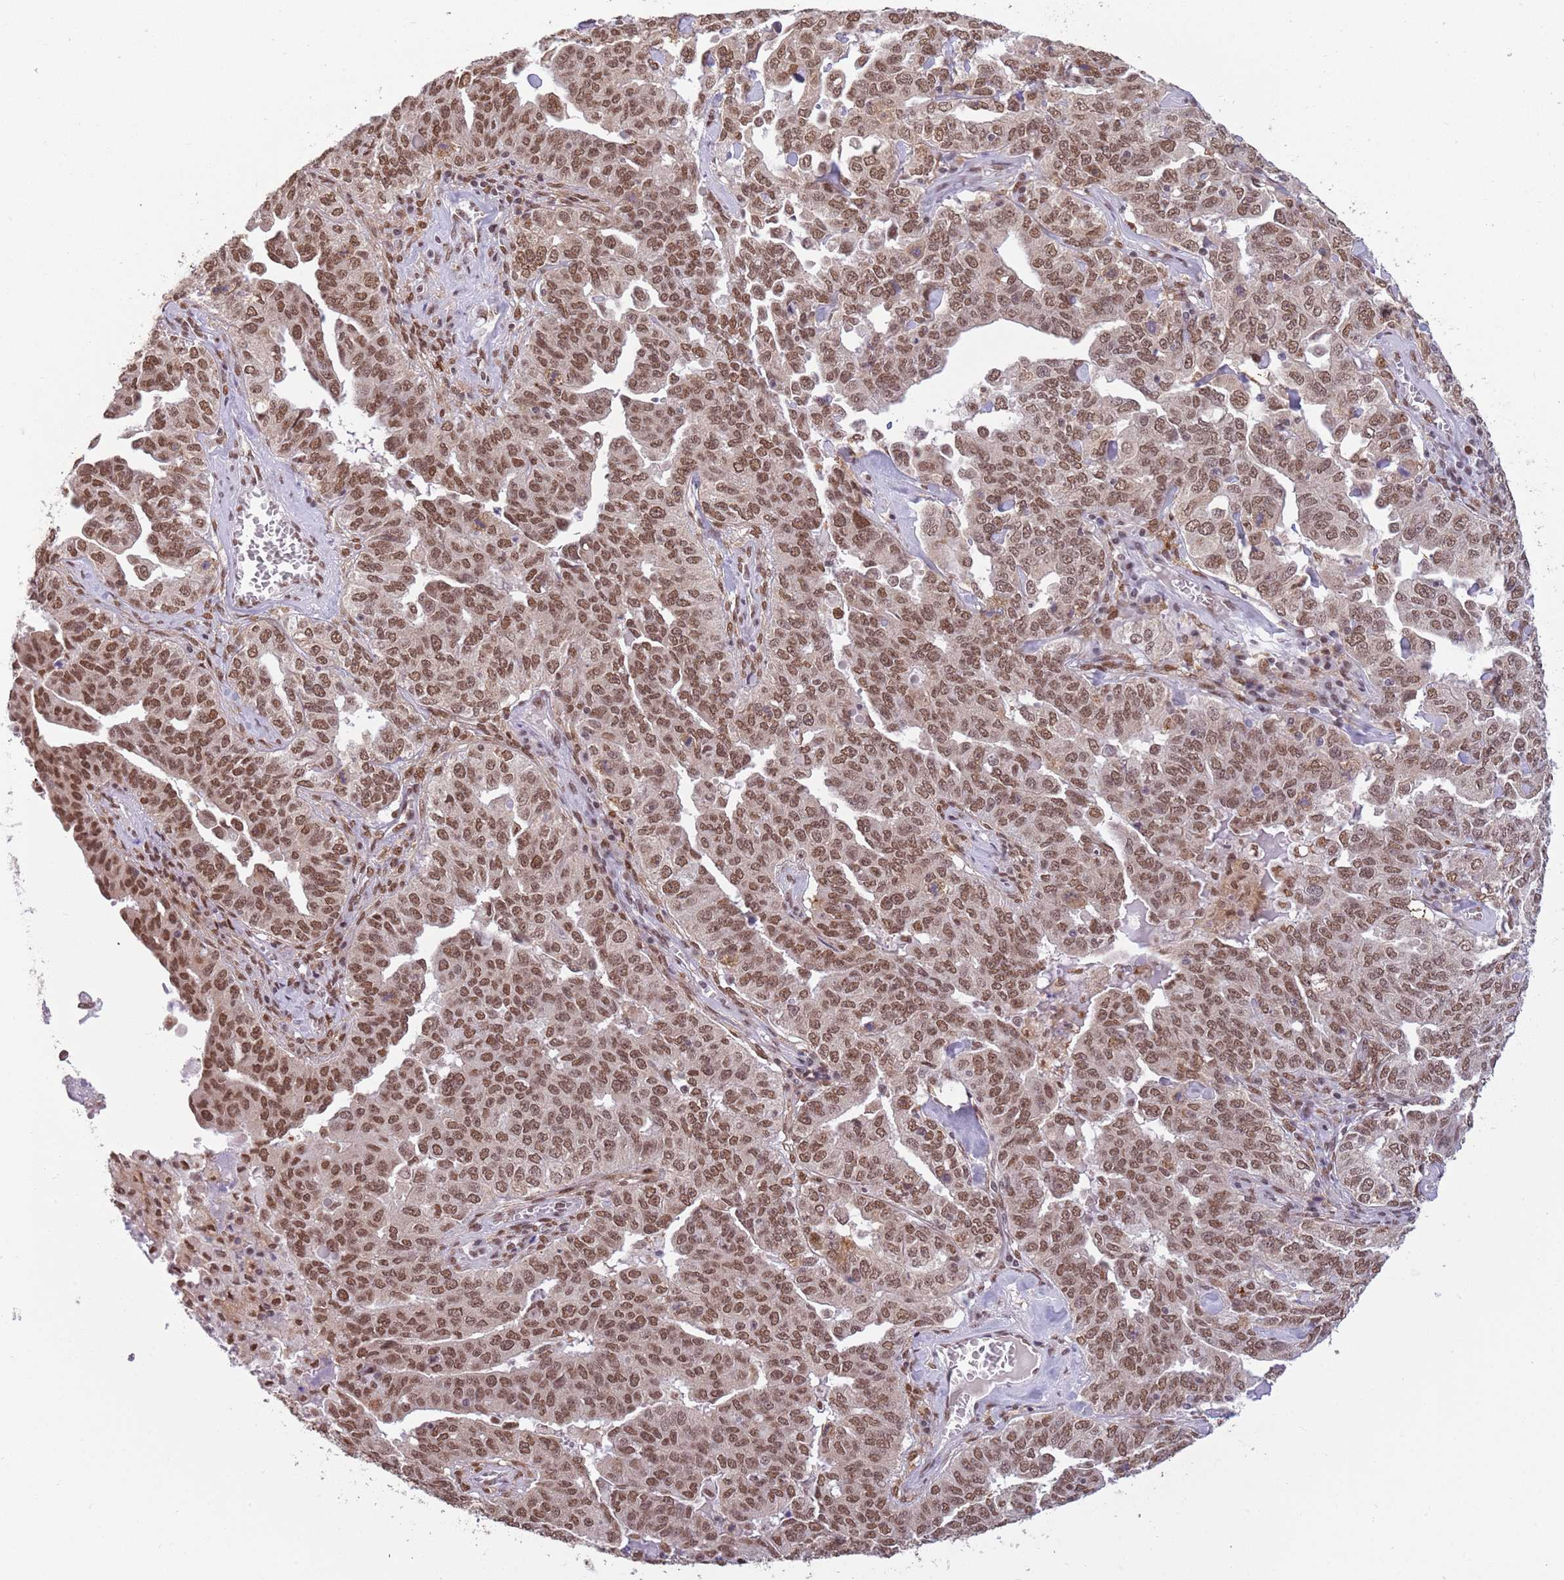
{"staining": {"intensity": "moderate", "quantity": ">75%", "location": "nuclear"}, "tissue": "ovarian cancer", "cell_type": "Tumor cells", "image_type": "cancer", "snomed": [{"axis": "morphology", "description": "Carcinoma, endometroid"}, {"axis": "topography", "description": "Ovary"}], "caption": "Protein expression by IHC reveals moderate nuclear staining in about >75% of tumor cells in ovarian endometroid carcinoma.", "gene": "TRIM32", "patient": {"sex": "female", "age": 62}}